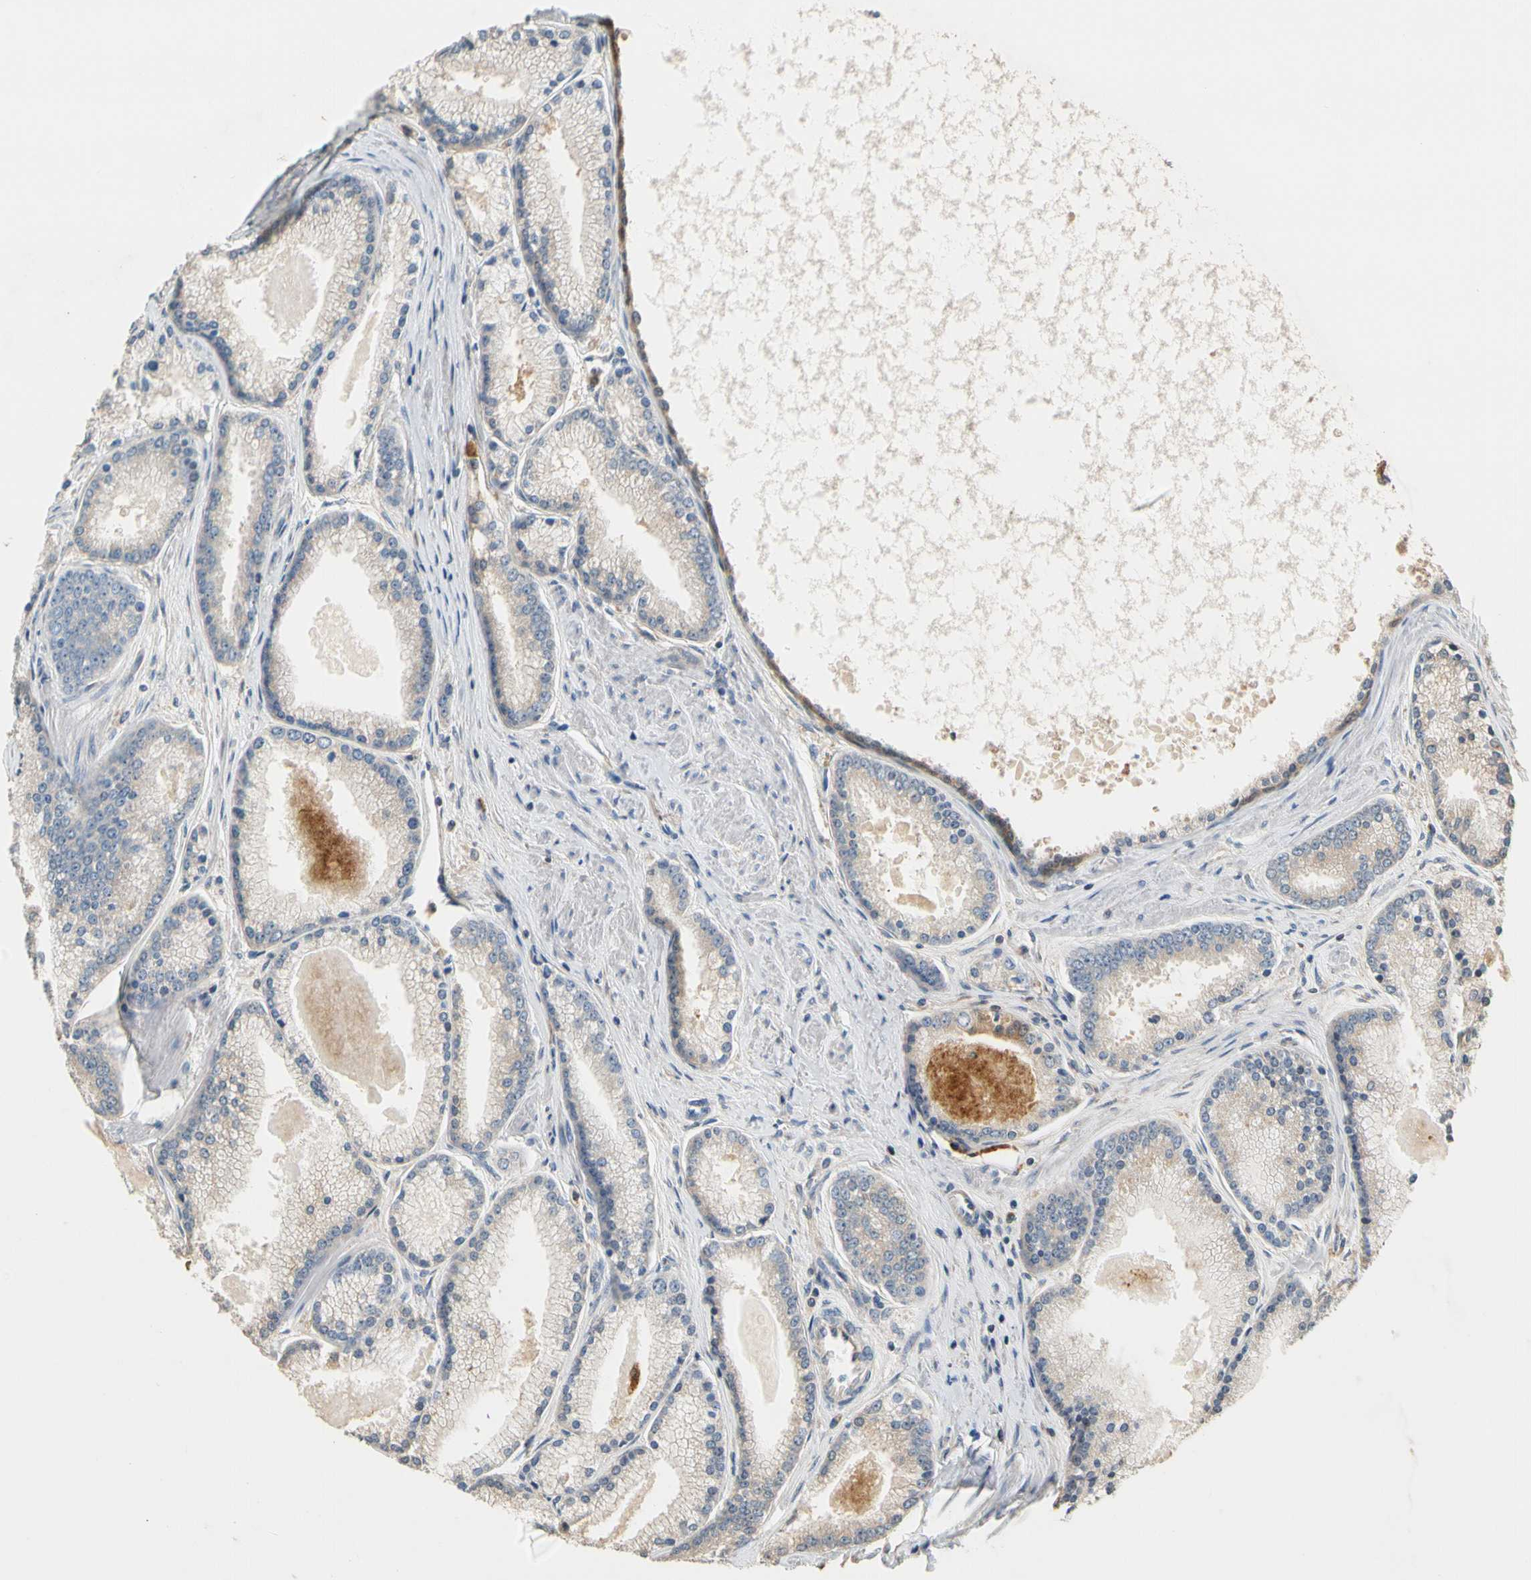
{"staining": {"intensity": "weak", "quantity": "<25%", "location": "cytoplasmic/membranous"}, "tissue": "prostate cancer", "cell_type": "Tumor cells", "image_type": "cancer", "snomed": [{"axis": "morphology", "description": "Adenocarcinoma, High grade"}, {"axis": "topography", "description": "Prostate"}], "caption": "A micrograph of human high-grade adenocarcinoma (prostate) is negative for staining in tumor cells.", "gene": "GPSM2", "patient": {"sex": "male", "age": 61}}